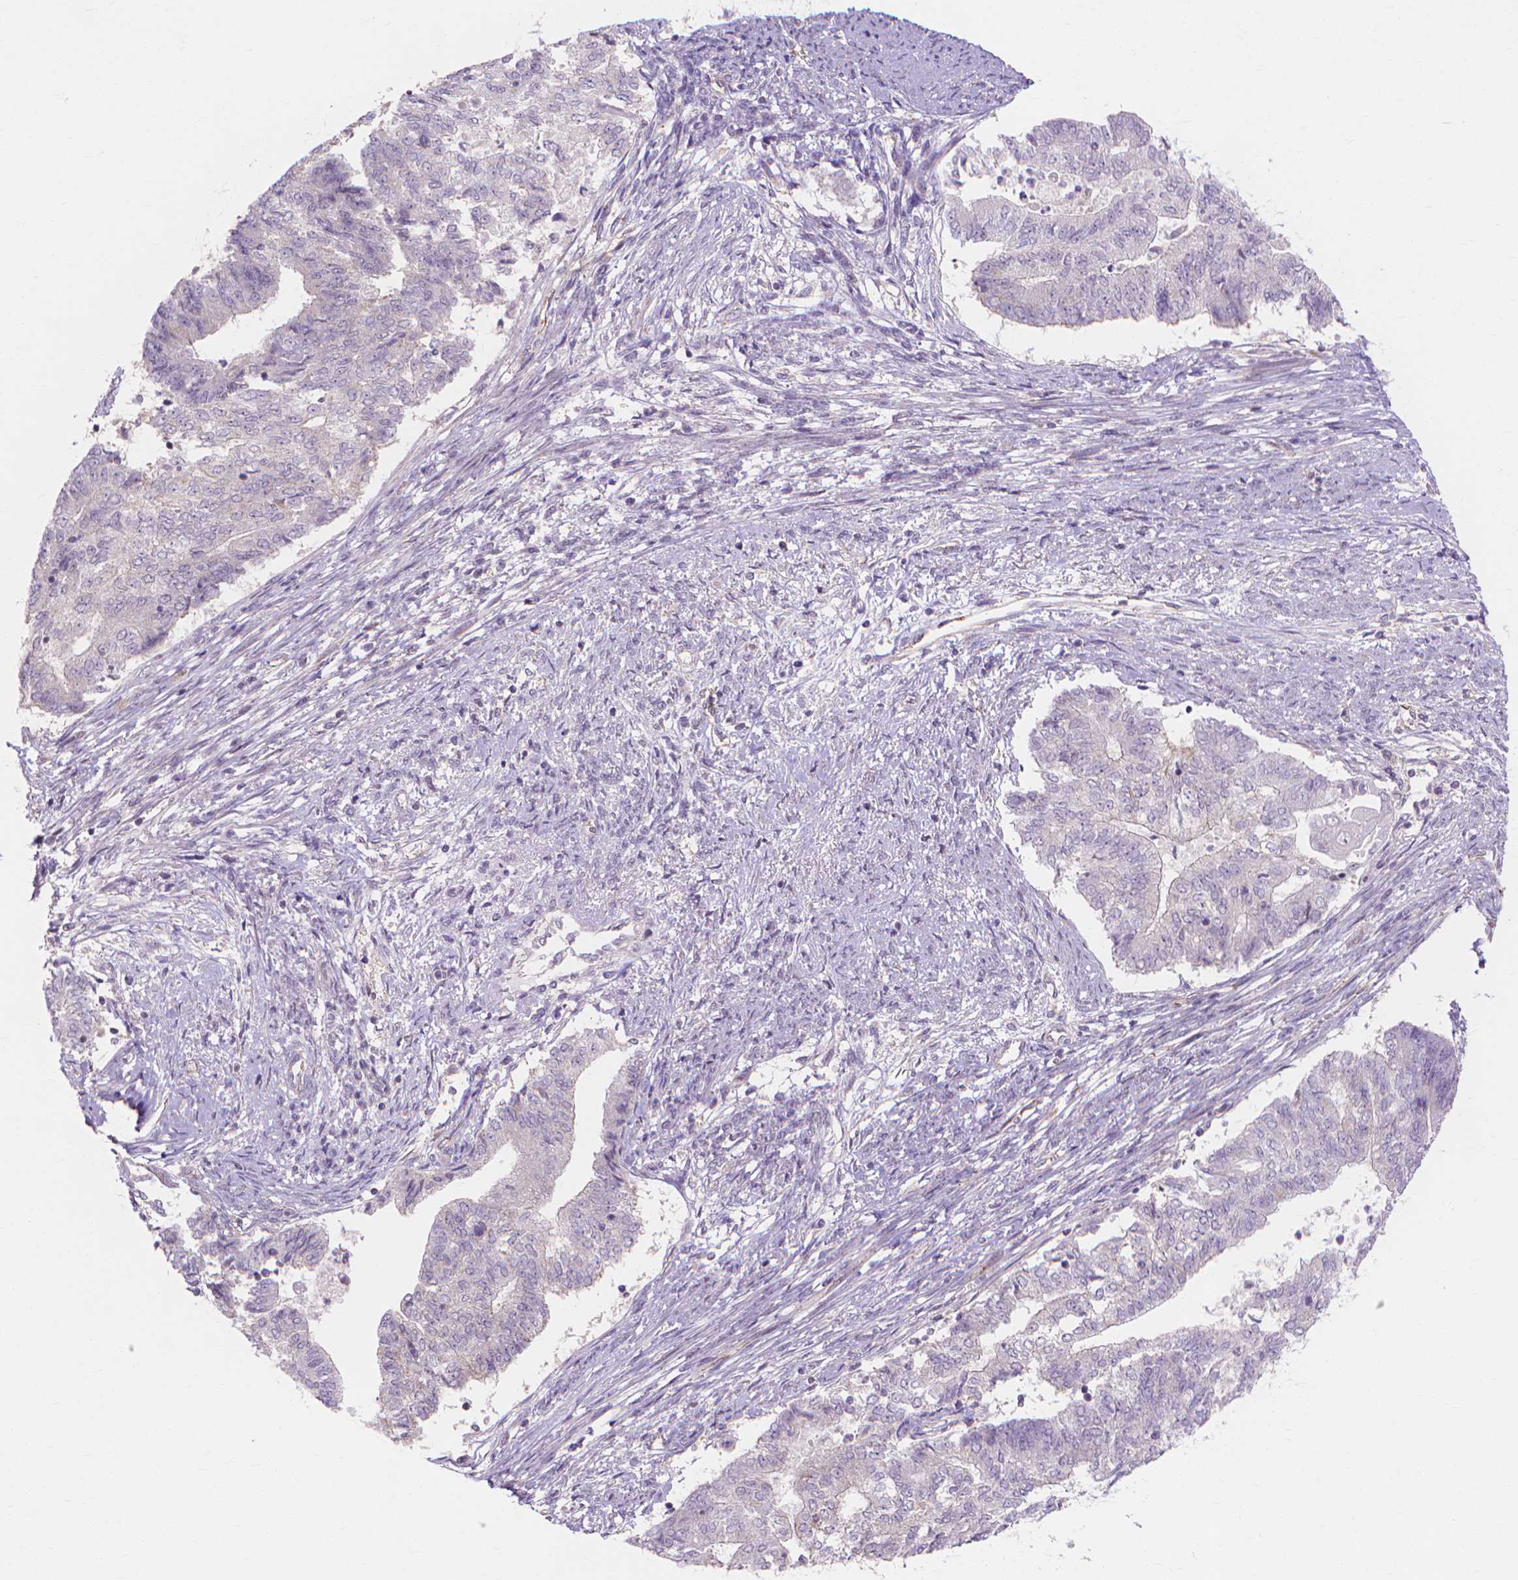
{"staining": {"intensity": "negative", "quantity": "none", "location": "none"}, "tissue": "endometrial cancer", "cell_type": "Tumor cells", "image_type": "cancer", "snomed": [{"axis": "morphology", "description": "Adenocarcinoma, NOS"}, {"axis": "topography", "description": "Endometrium"}], "caption": "An immunohistochemistry image of endometrial cancer (adenocarcinoma) is shown. There is no staining in tumor cells of endometrial cancer (adenocarcinoma). (DAB (3,3'-diaminobenzidine) IHC visualized using brightfield microscopy, high magnification).", "gene": "PRDM13", "patient": {"sex": "female", "age": 65}}